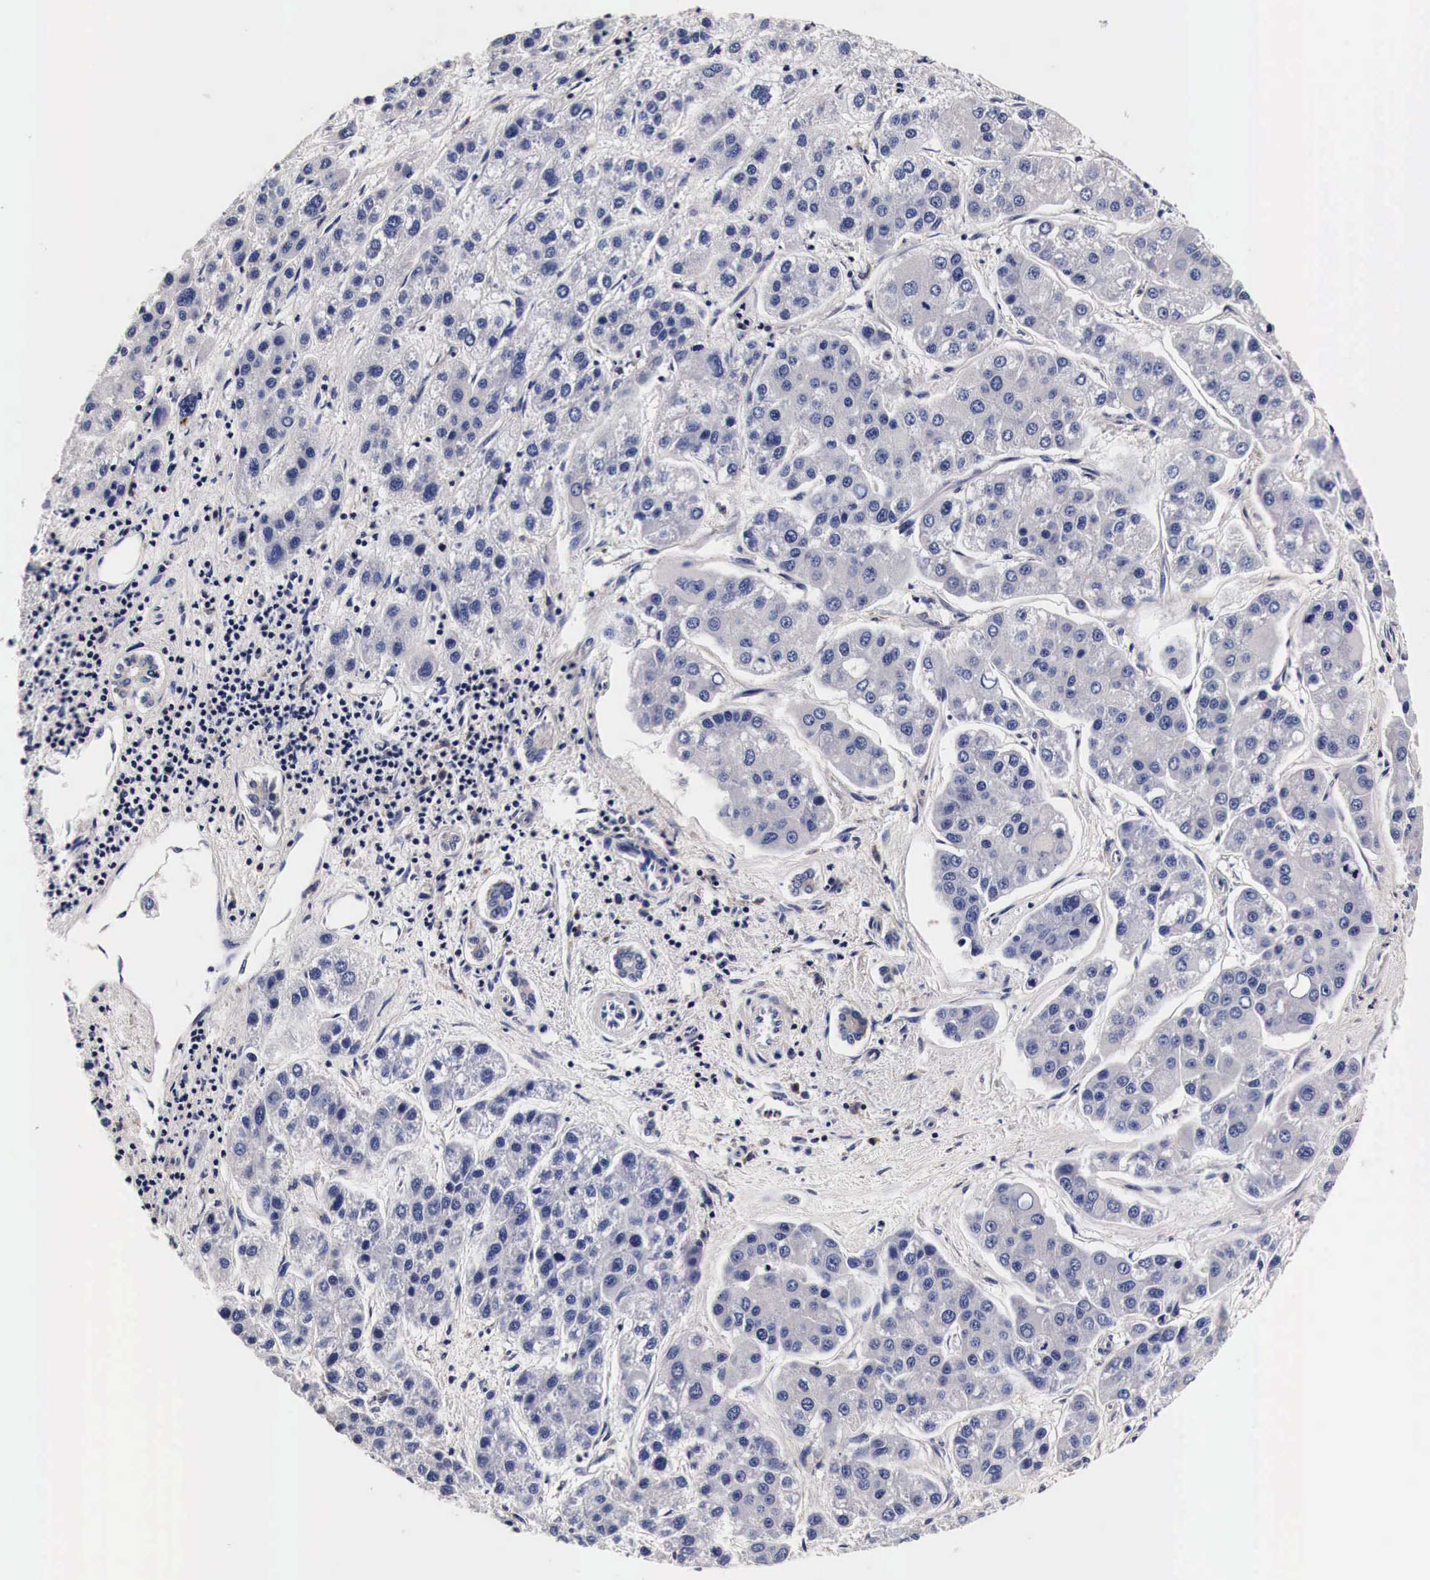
{"staining": {"intensity": "negative", "quantity": "none", "location": "none"}, "tissue": "liver cancer", "cell_type": "Tumor cells", "image_type": "cancer", "snomed": [{"axis": "morphology", "description": "Carcinoma, Hepatocellular, NOS"}, {"axis": "topography", "description": "Liver"}], "caption": "Image shows no significant protein expression in tumor cells of liver cancer.", "gene": "RP2", "patient": {"sex": "female", "age": 85}}